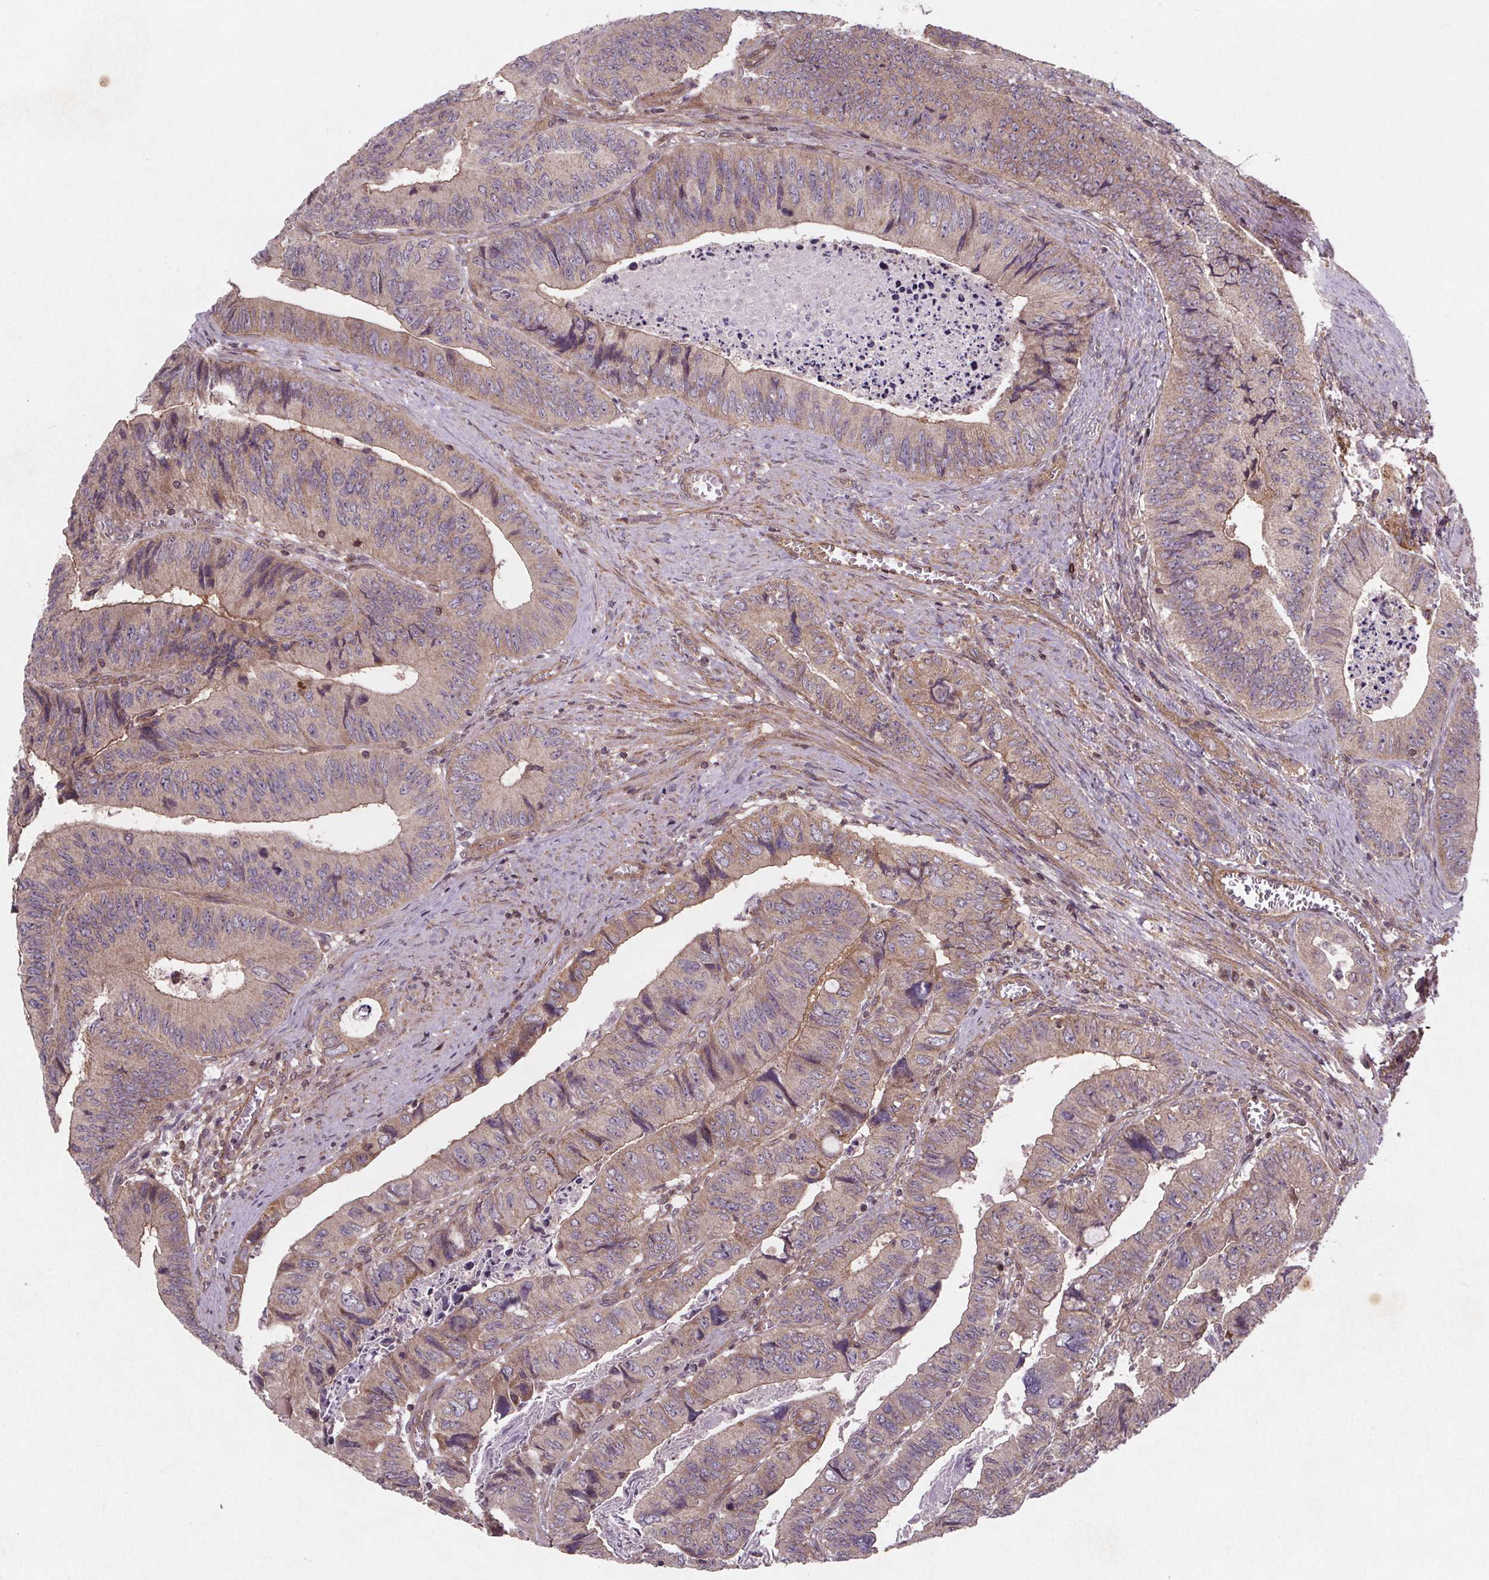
{"staining": {"intensity": "negative", "quantity": "none", "location": "none"}, "tissue": "colorectal cancer", "cell_type": "Tumor cells", "image_type": "cancer", "snomed": [{"axis": "morphology", "description": "Adenocarcinoma, NOS"}, {"axis": "topography", "description": "Colon"}], "caption": "Immunohistochemistry (IHC) histopathology image of colorectal cancer (adenocarcinoma) stained for a protein (brown), which shows no expression in tumor cells.", "gene": "STRN3", "patient": {"sex": "female", "age": 84}}